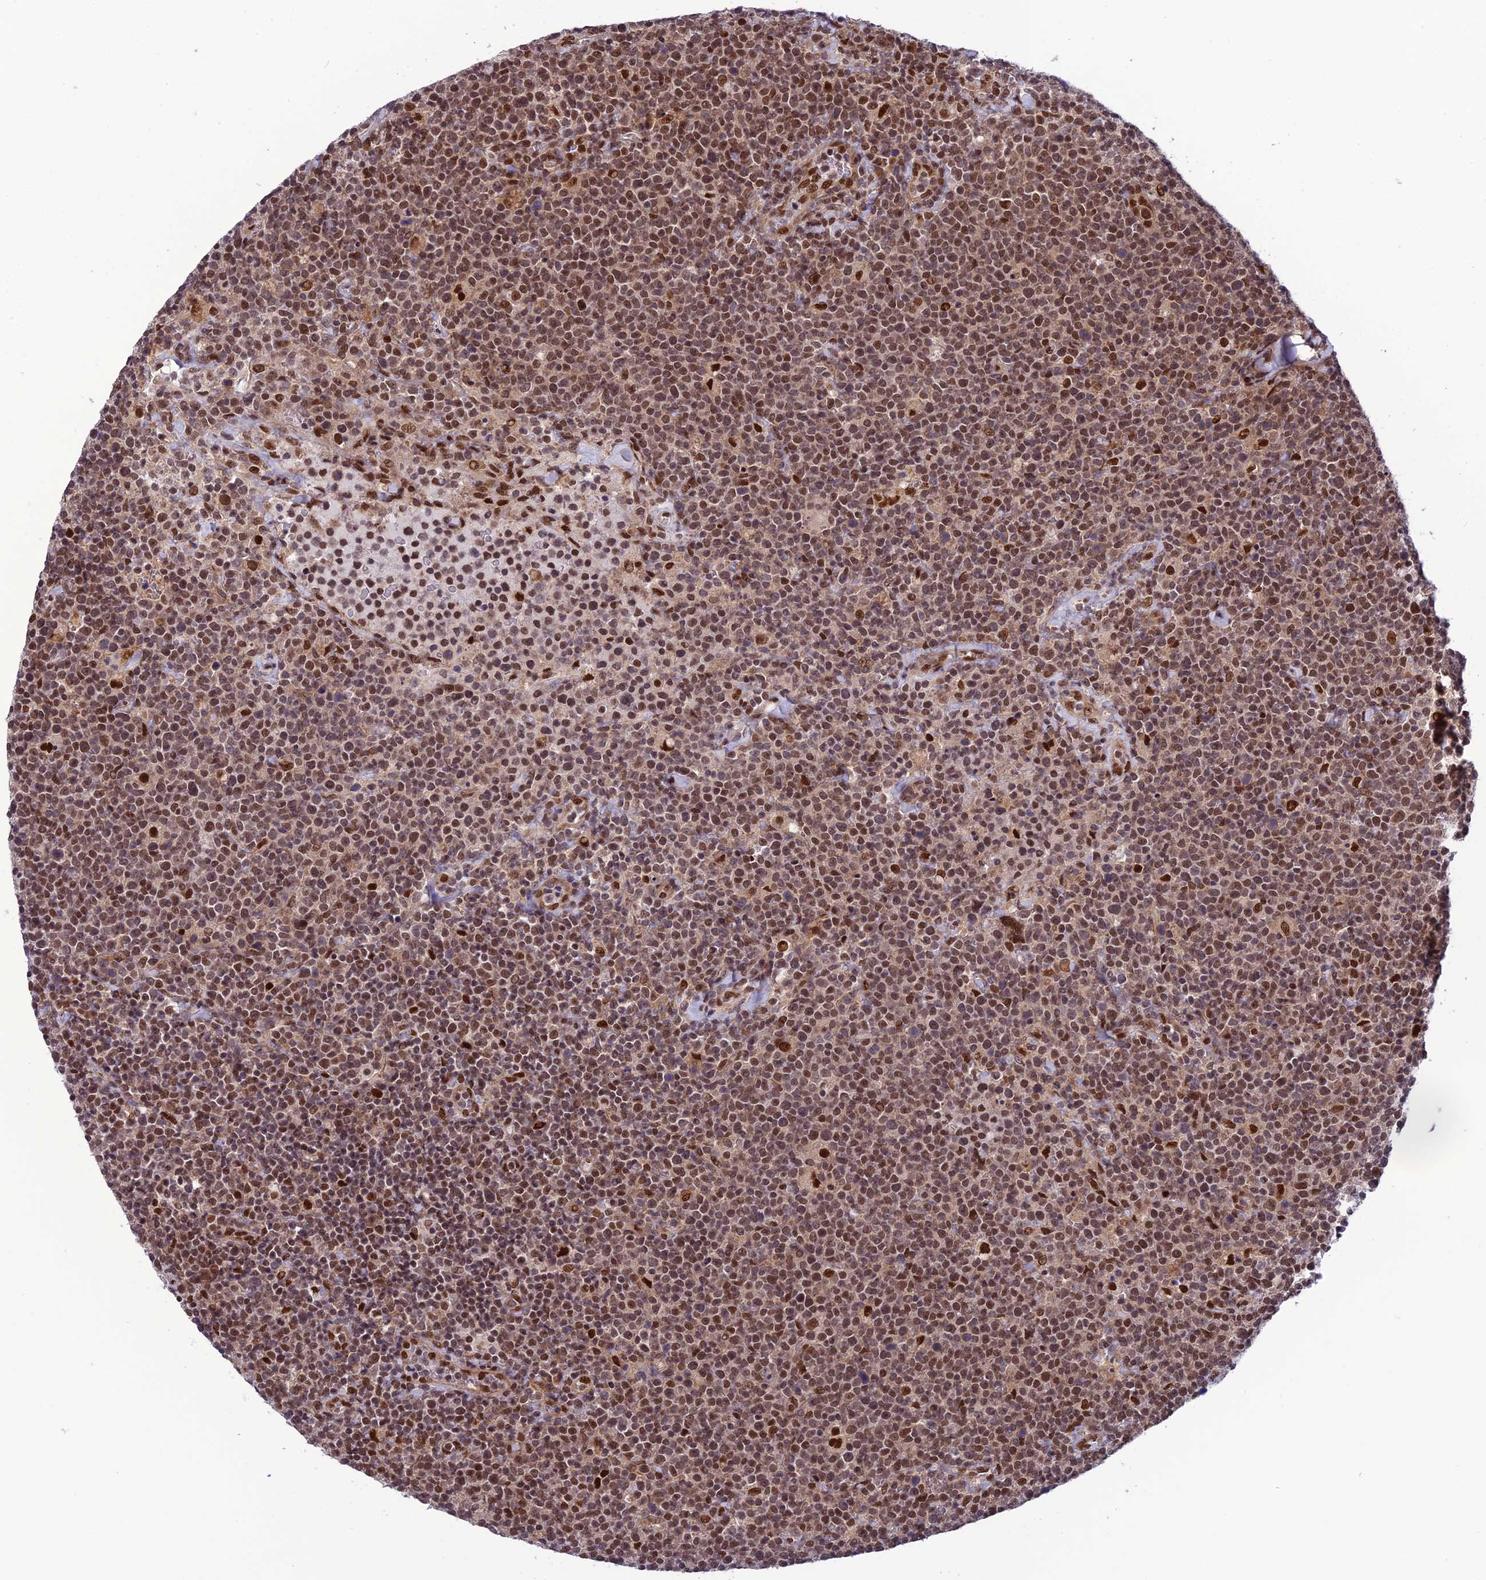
{"staining": {"intensity": "moderate", "quantity": ">75%", "location": "nuclear"}, "tissue": "lymphoma", "cell_type": "Tumor cells", "image_type": "cancer", "snomed": [{"axis": "morphology", "description": "Malignant lymphoma, non-Hodgkin's type, High grade"}, {"axis": "topography", "description": "Lymph node"}], "caption": "Immunohistochemical staining of human malignant lymphoma, non-Hodgkin's type (high-grade) exhibits moderate nuclear protein positivity in about >75% of tumor cells.", "gene": "RTRAF", "patient": {"sex": "male", "age": 61}}